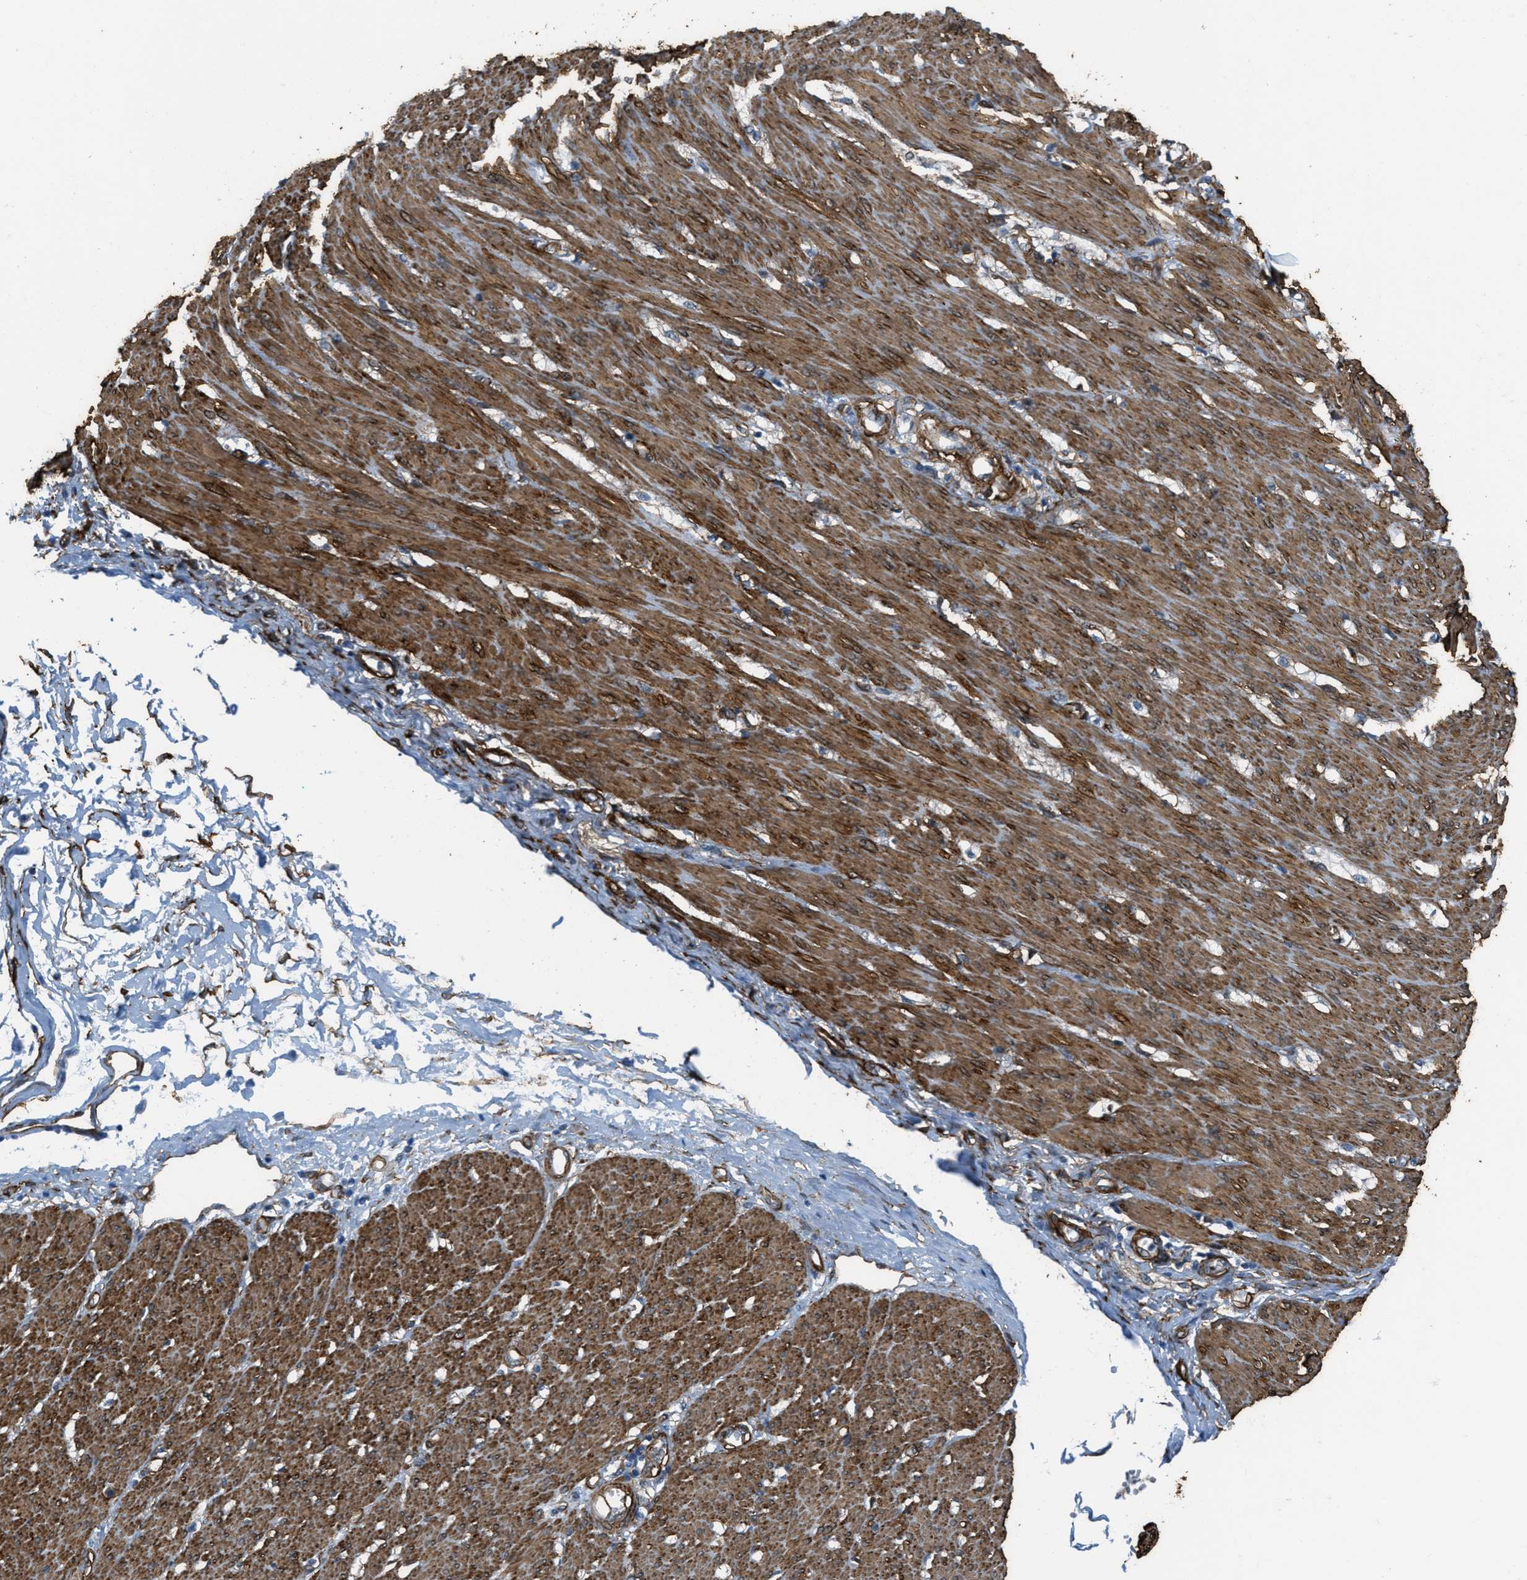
{"staining": {"intensity": "moderate", "quantity": ">75%", "location": "cytoplasmic/membranous"}, "tissue": "soft tissue", "cell_type": "Fibroblasts", "image_type": "normal", "snomed": [{"axis": "morphology", "description": "Normal tissue, NOS"}, {"axis": "morphology", "description": "Adenocarcinoma, NOS"}, {"axis": "topography", "description": "Colon"}, {"axis": "topography", "description": "Peripheral nerve tissue"}], "caption": "IHC of unremarkable human soft tissue demonstrates medium levels of moderate cytoplasmic/membranous positivity in about >75% of fibroblasts.", "gene": "CALD1", "patient": {"sex": "male", "age": 14}}